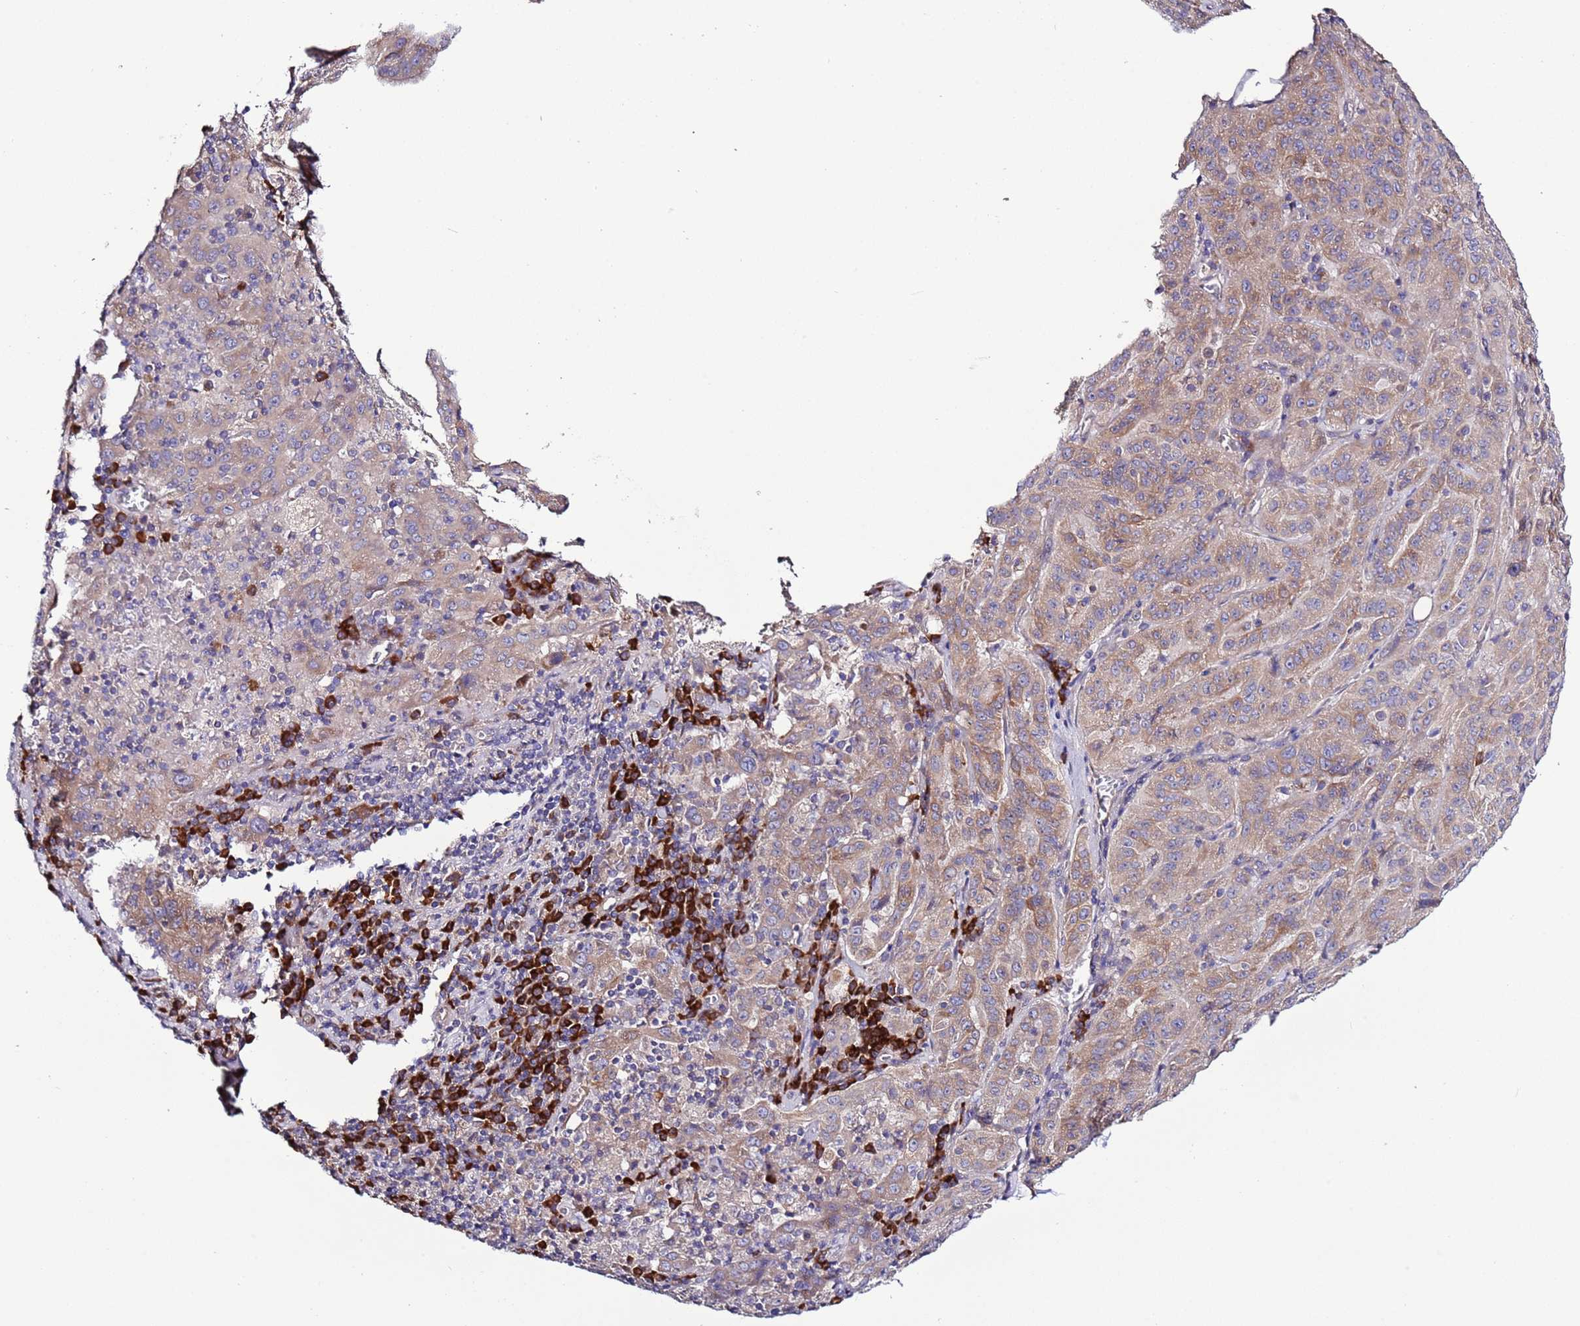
{"staining": {"intensity": "weak", "quantity": ">75%", "location": "cytoplasmic/membranous"}, "tissue": "pancreatic cancer", "cell_type": "Tumor cells", "image_type": "cancer", "snomed": [{"axis": "morphology", "description": "Adenocarcinoma, NOS"}, {"axis": "topography", "description": "Pancreas"}], "caption": "This is an image of IHC staining of adenocarcinoma (pancreatic), which shows weak positivity in the cytoplasmic/membranous of tumor cells.", "gene": "SPCS1", "patient": {"sex": "male", "age": 63}}